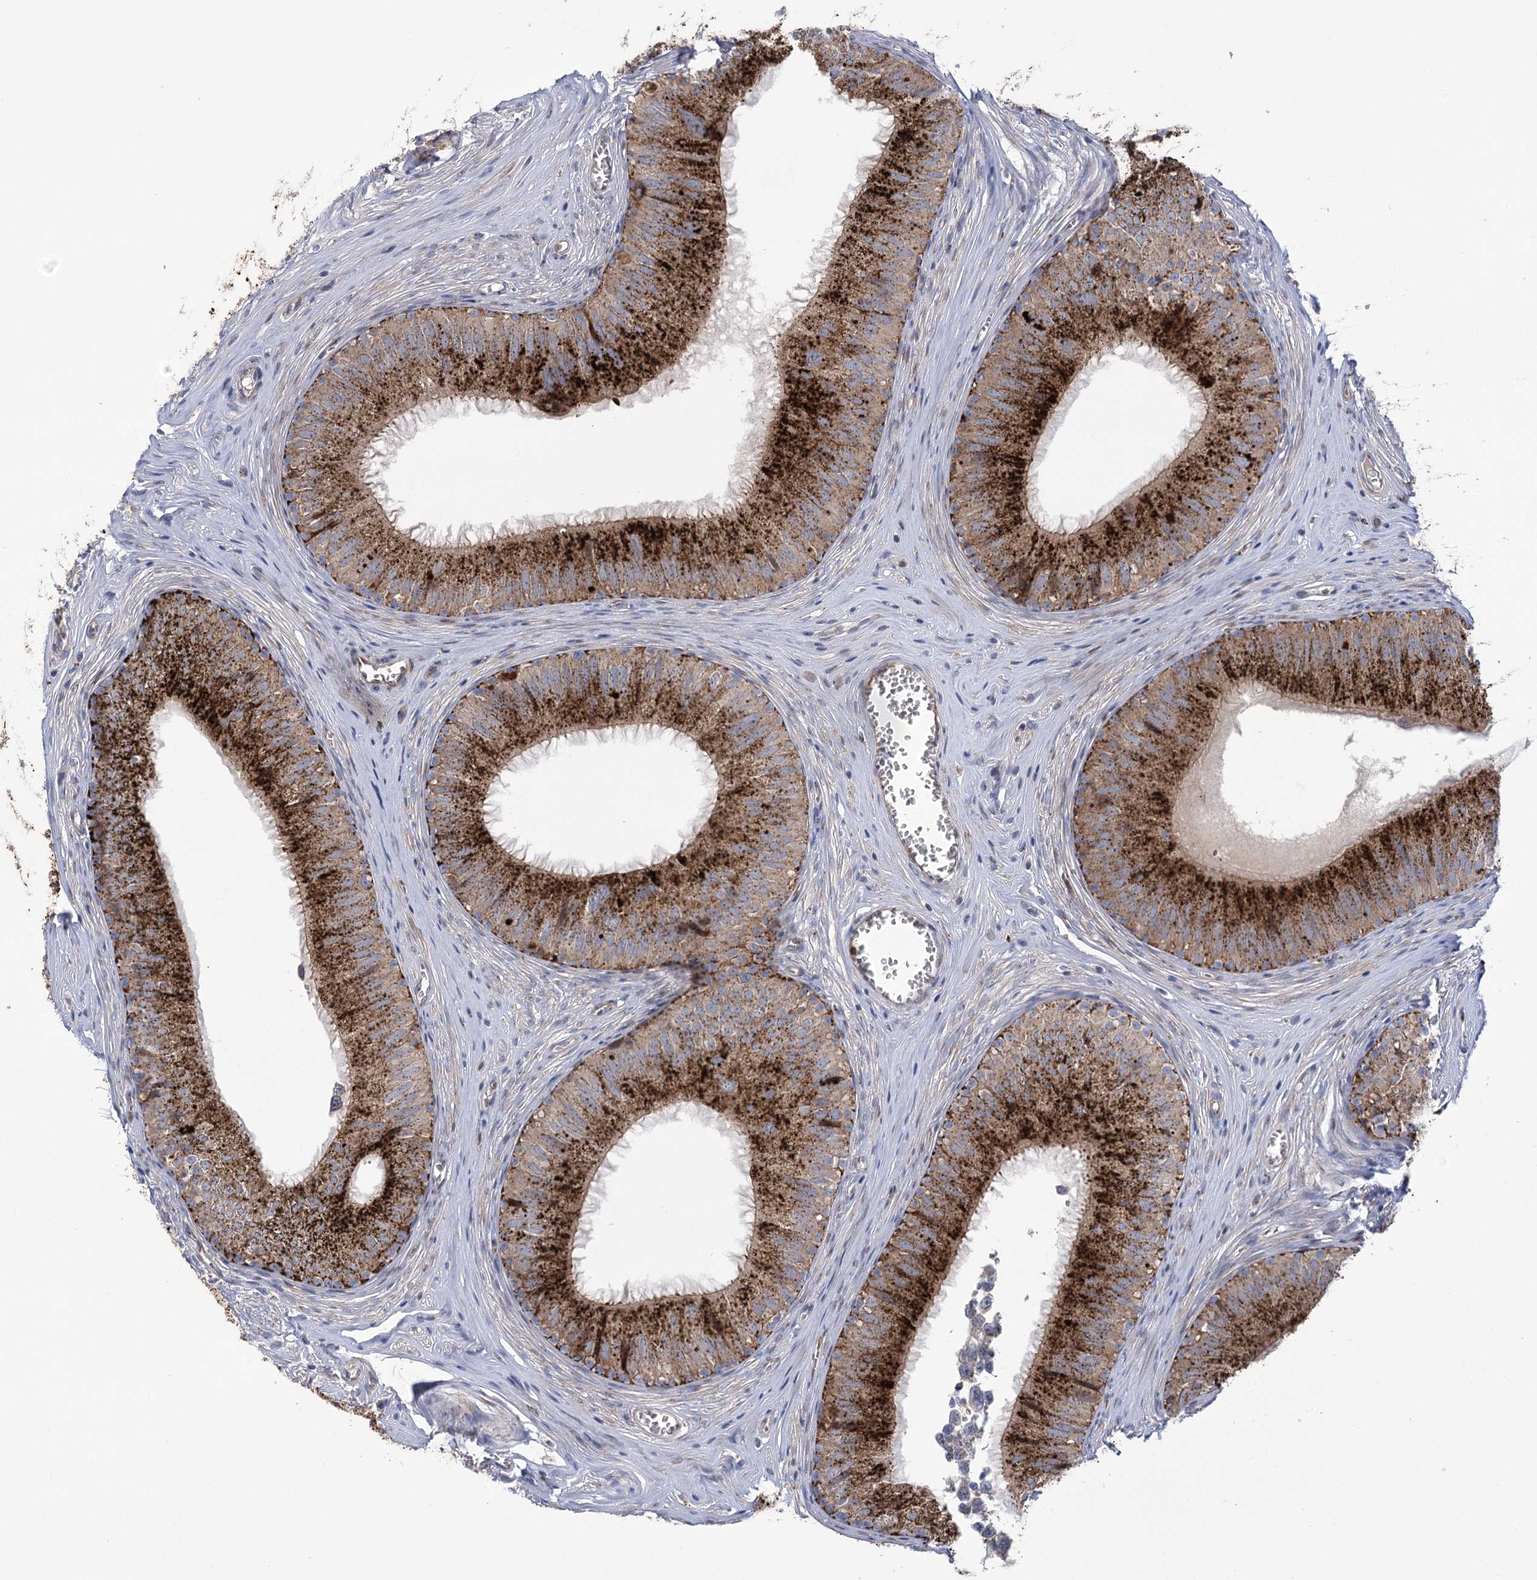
{"staining": {"intensity": "strong", "quantity": ">75%", "location": "cytoplasmic/membranous"}, "tissue": "epididymis", "cell_type": "Glandular cells", "image_type": "normal", "snomed": [{"axis": "morphology", "description": "Normal tissue, NOS"}, {"axis": "topography", "description": "Epididymis"}], "caption": "An image of human epididymis stained for a protein displays strong cytoplasmic/membranous brown staining in glandular cells. Nuclei are stained in blue.", "gene": "NME7", "patient": {"sex": "male", "age": 36}}